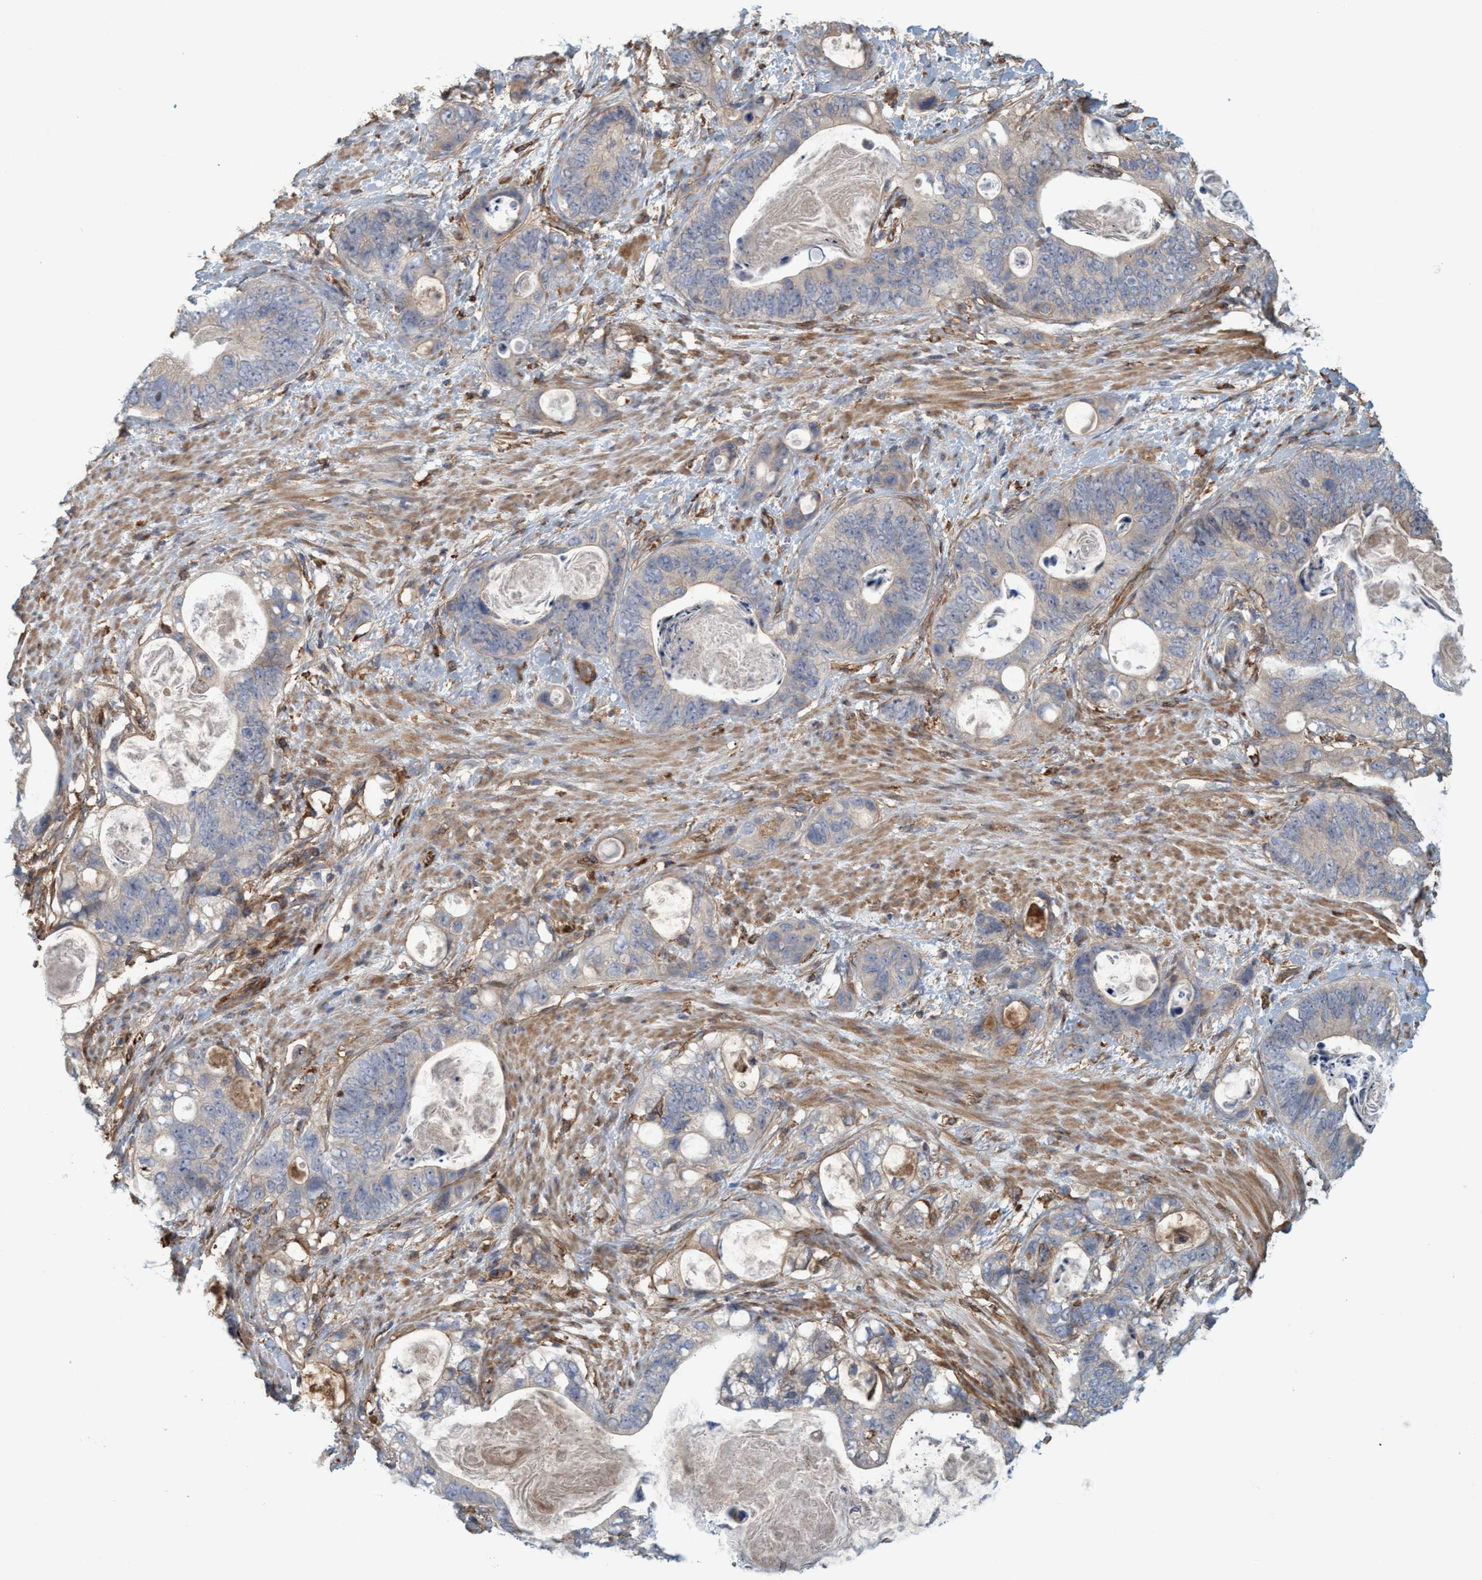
{"staining": {"intensity": "negative", "quantity": "none", "location": "none"}, "tissue": "stomach cancer", "cell_type": "Tumor cells", "image_type": "cancer", "snomed": [{"axis": "morphology", "description": "Normal tissue, NOS"}, {"axis": "morphology", "description": "Adenocarcinoma, NOS"}, {"axis": "topography", "description": "Stomach"}], "caption": "High power microscopy photomicrograph of an immunohistochemistry micrograph of stomach cancer, revealing no significant expression in tumor cells.", "gene": "SPECC1", "patient": {"sex": "female", "age": 89}}